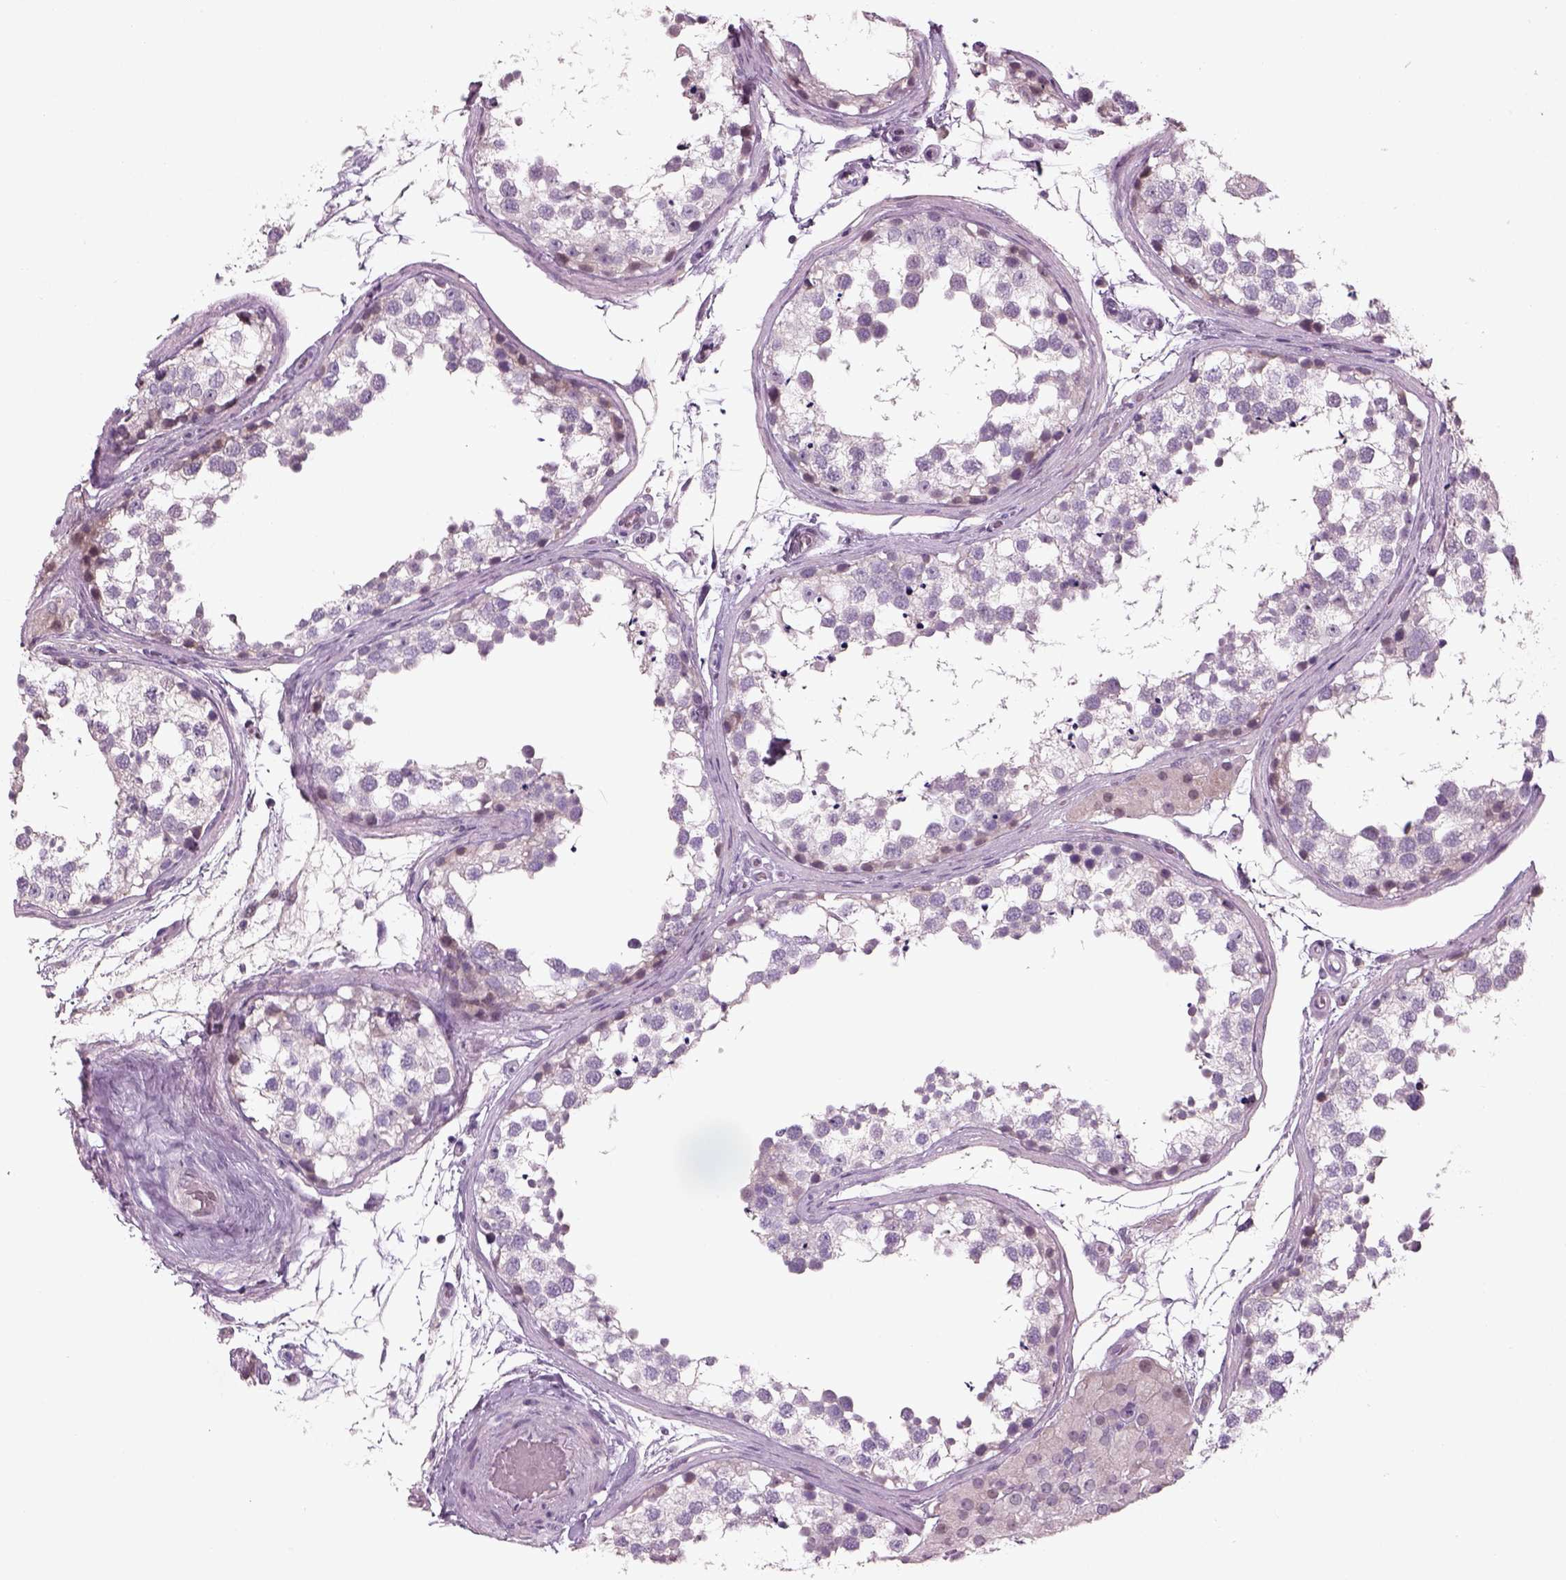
{"staining": {"intensity": "weak", "quantity": "<25%", "location": "cytoplasmic/membranous"}, "tissue": "testis", "cell_type": "Cells in seminiferous ducts", "image_type": "normal", "snomed": [{"axis": "morphology", "description": "Normal tissue, NOS"}, {"axis": "morphology", "description": "Seminoma, NOS"}, {"axis": "topography", "description": "Testis"}], "caption": "Immunohistochemical staining of unremarkable human testis shows no significant staining in cells in seminiferous ducts.", "gene": "PENK", "patient": {"sex": "male", "age": 65}}